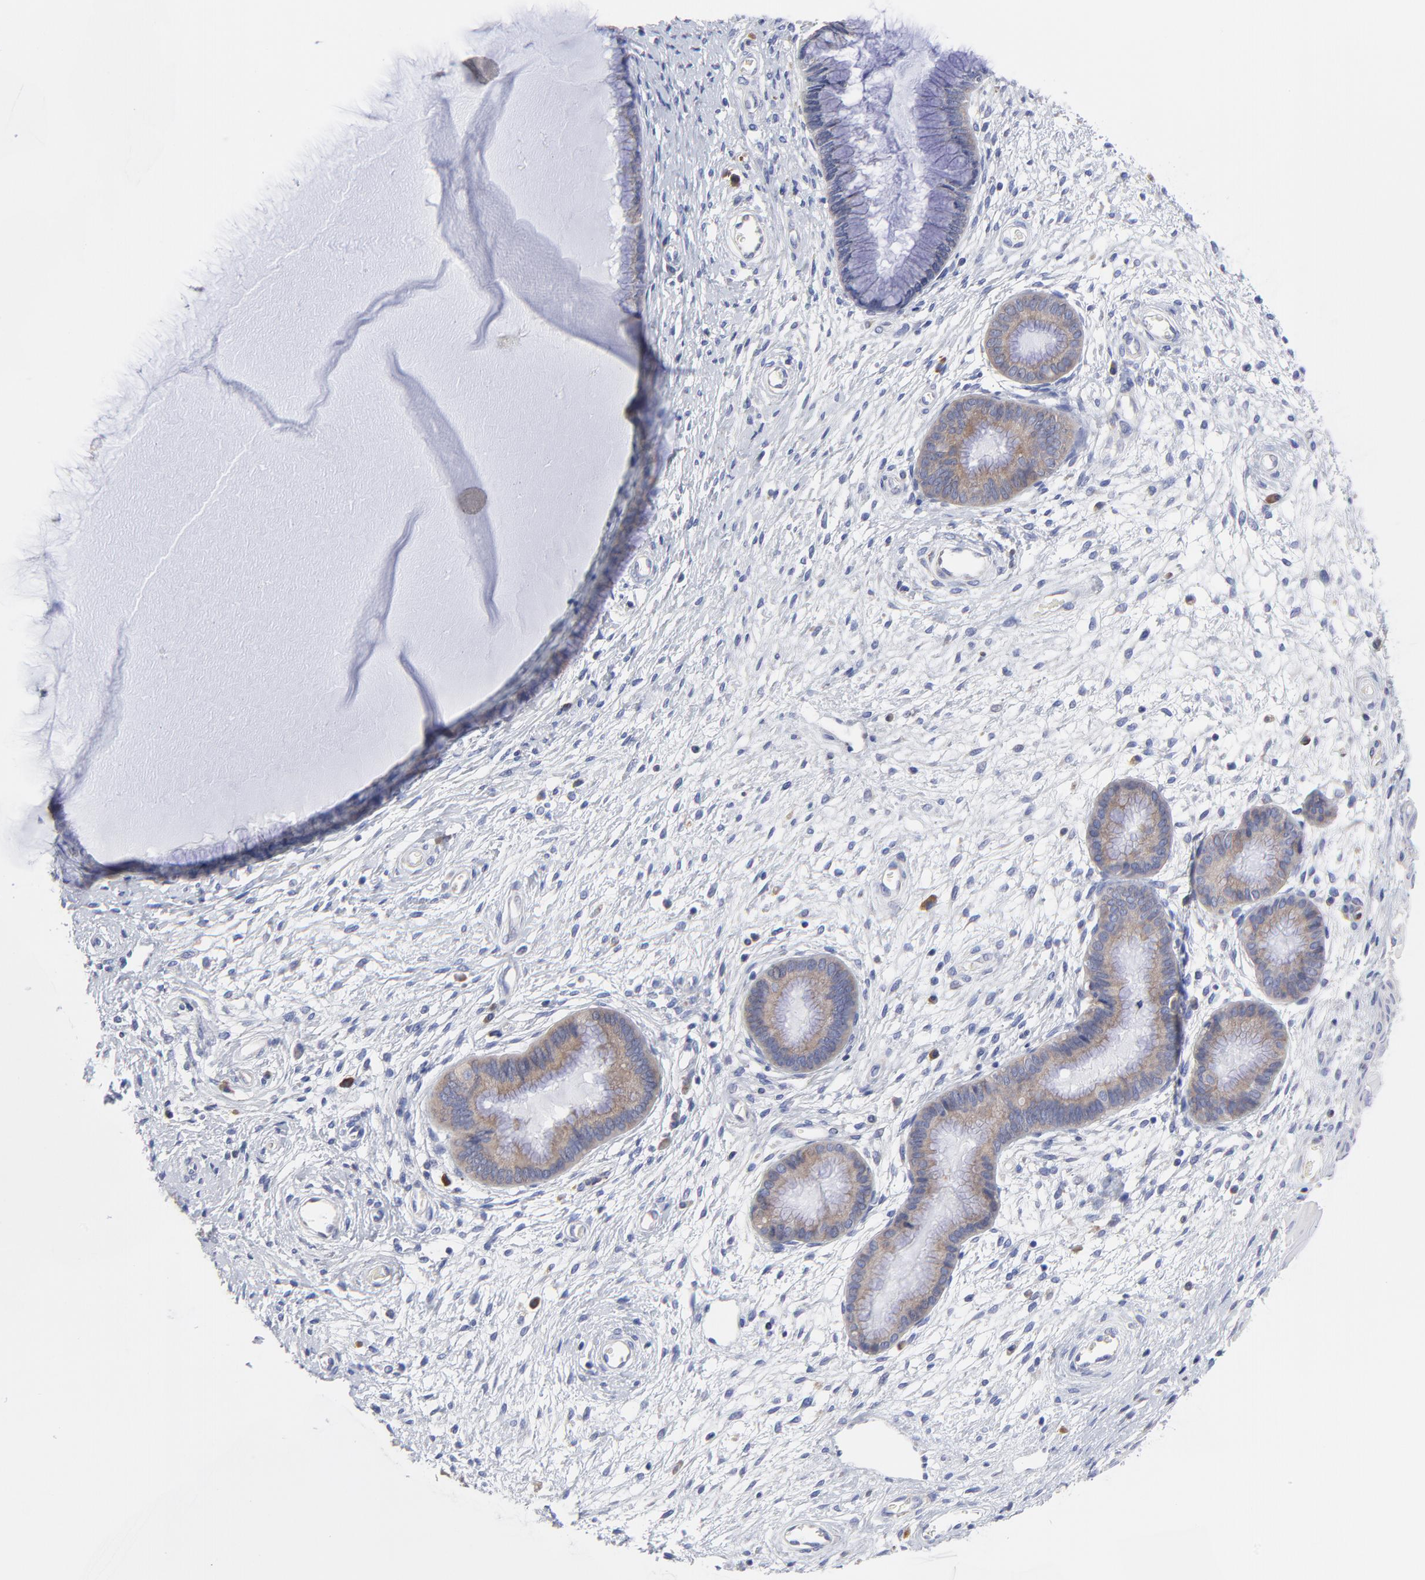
{"staining": {"intensity": "moderate", "quantity": ">75%", "location": "cytoplasmic/membranous"}, "tissue": "cervix", "cell_type": "Glandular cells", "image_type": "normal", "snomed": [{"axis": "morphology", "description": "Normal tissue, NOS"}, {"axis": "topography", "description": "Cervix"}], "caption": "Immunohistochemistry staining of unremarkable cervix, which displays medium levels of moderate cytoplasmic/membranous positivity in approximately >75% of glandular cells indicating moderate cytoplasmic/membranous protein expression. The staining was performed using DAB (brown) for protein detection and nuclei were counterstained in hematoxylin (blue).", "gene": "MOSPD2", "patient": {"sex": "female", "age": 55}}